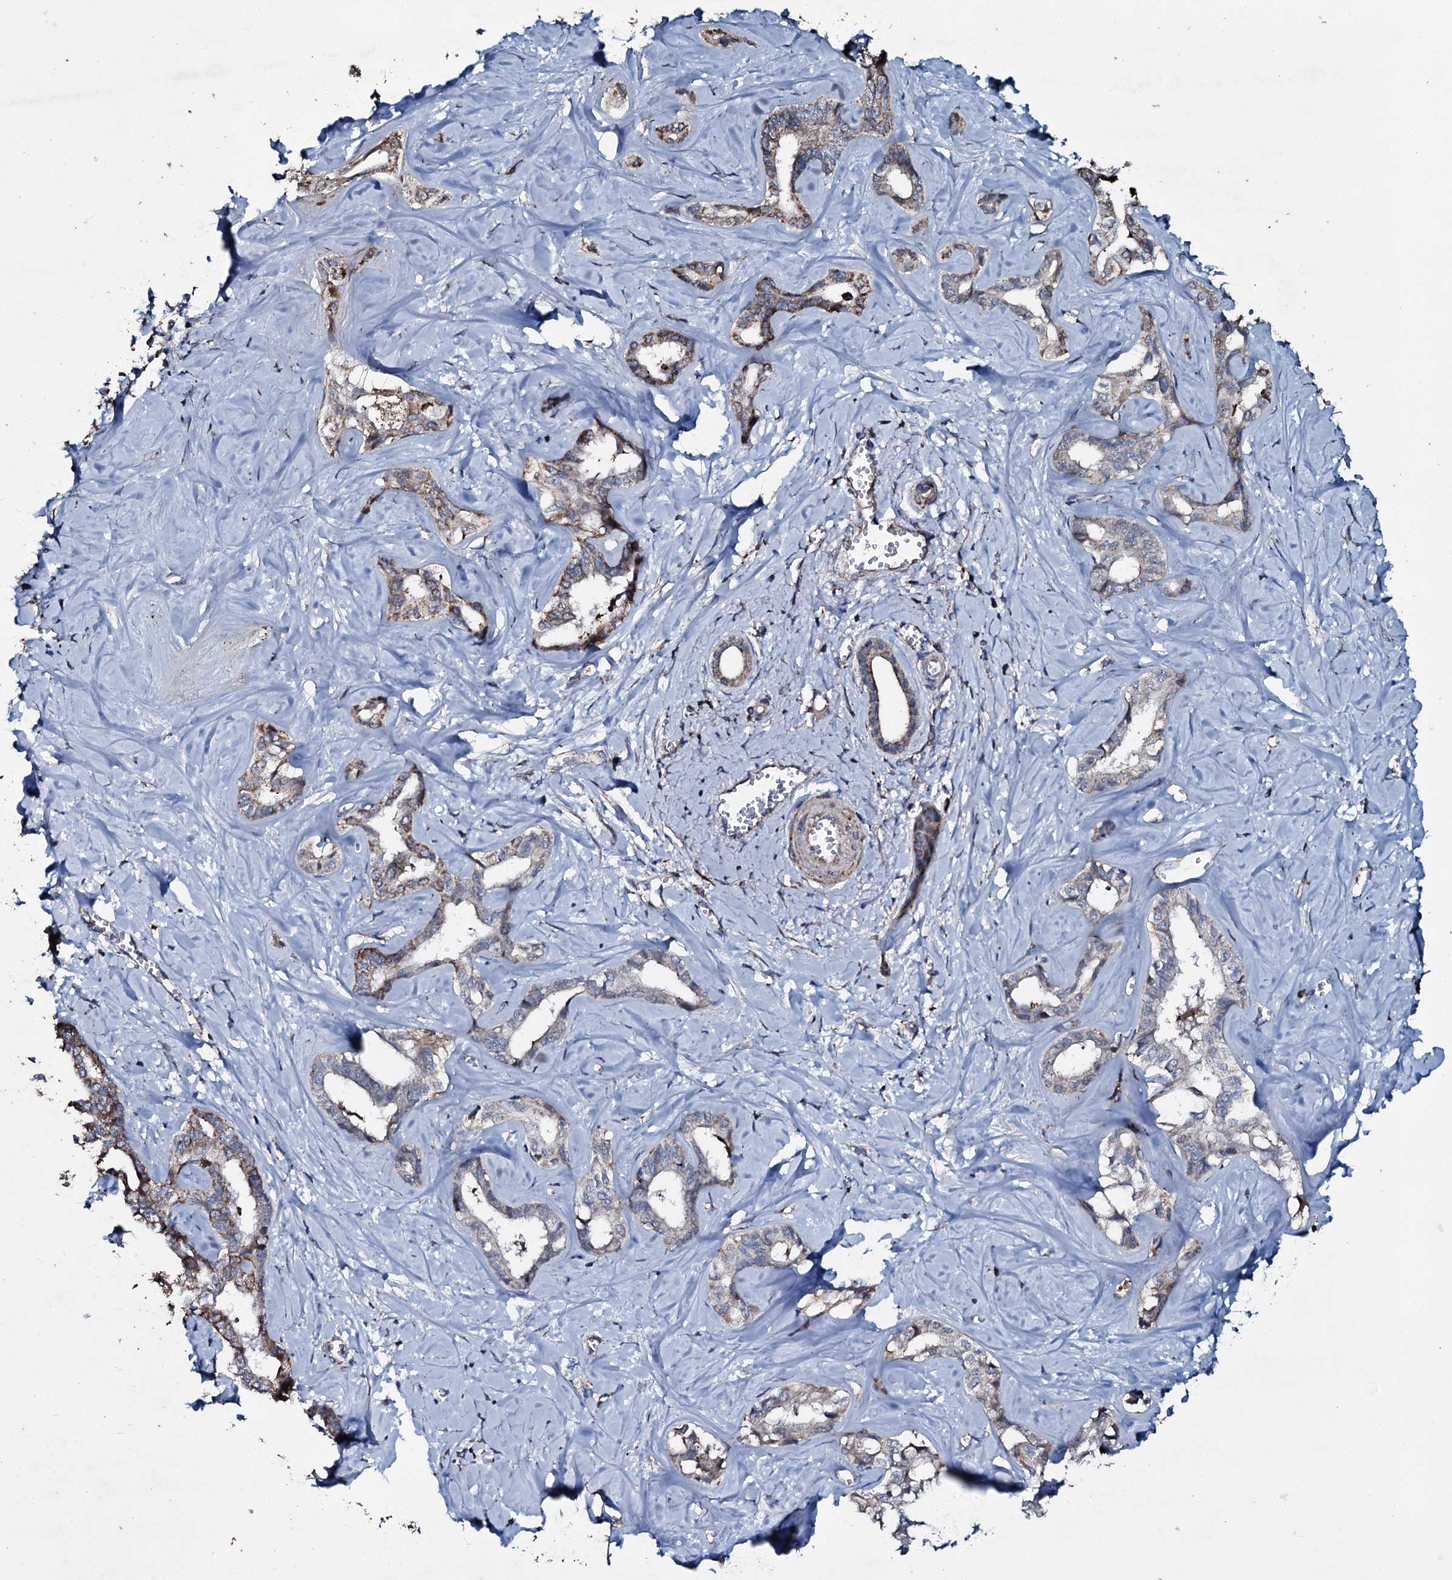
{"staining": {"intensity": "weak", "quantity": "25%-75%", "location": "cytoplasmic/membranous"}, "tissue": "liver cancer", "cell_type": "Tumor cells", "image_type": "cancer", "snomed": [{"axis": "morphology", "description": "Cholangiocarcinoma"}, {"axis": "topography", "description": "Liver"}], "caption": "The micrograph displays staining of cholangiocarcinoma (liver), revealing weak cytoplasmic/membranous protein staining (brown color) within tumor cells.", "gene": "DYNC2I2", "patient": {"sex": "female", "age": 77}}